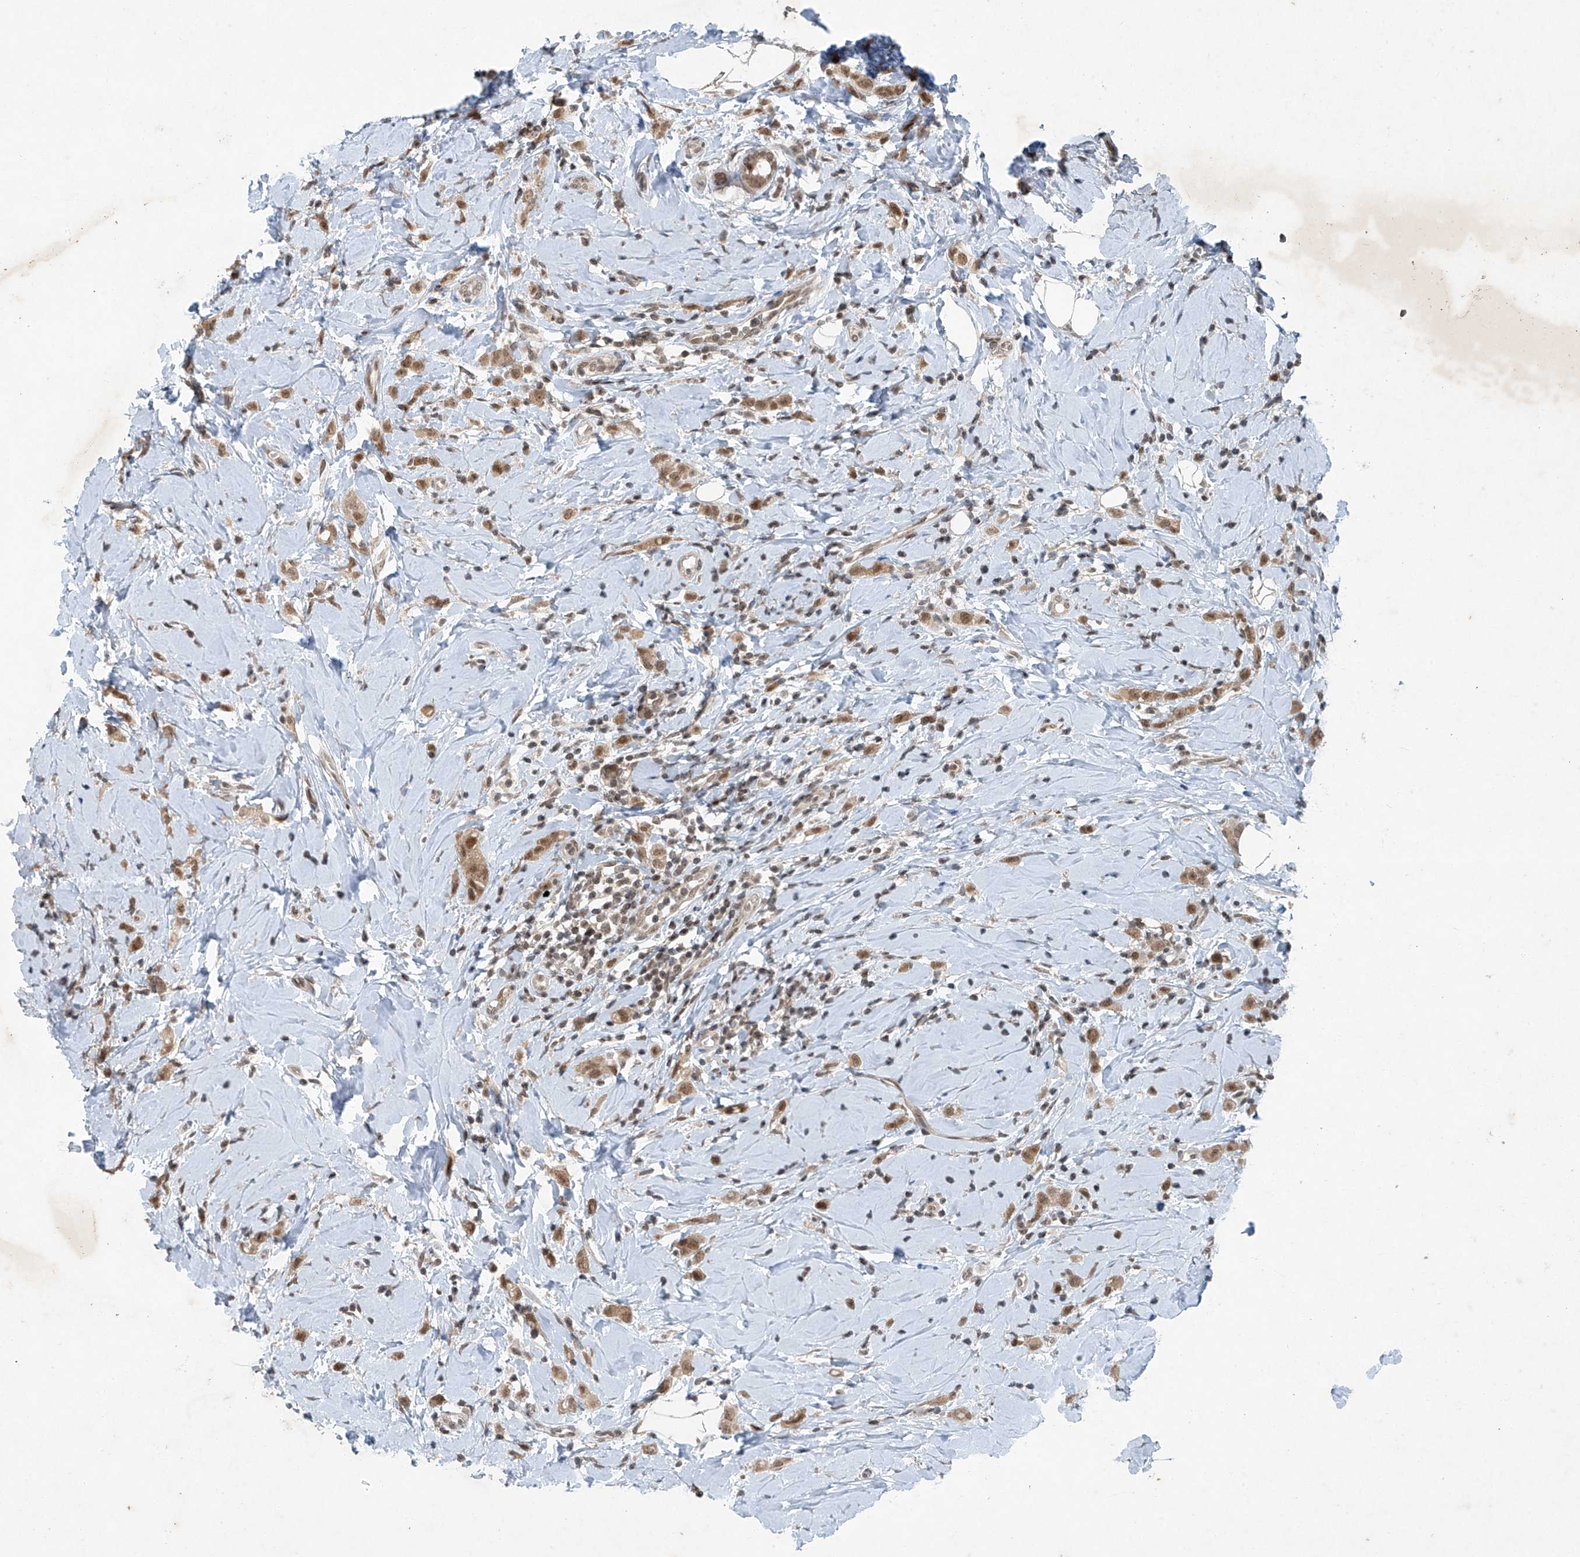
{"staining": {"intensity": "moderate", "quantity": ">75%", "location": "cytoplasmic/membranous,nuclear"}, "tissue": "breast cancer", "cell_type": "Tumor cells", "image_type": "cancer", "snomed": [{"axis": "morphology", "description": "Lobular carcinoma"}, {"axis": "topography", "description": "Breast"}], "caption": "Breast cancer (lobular carcinoma) tissue exhibits moderate cytoplasmic/membranous and nuclear positivity in approximately >75% of tumor cells, visualized by immunohistochemistry.", "gene": "TAF8", "patient": {"sex": "female", "age": 47}}